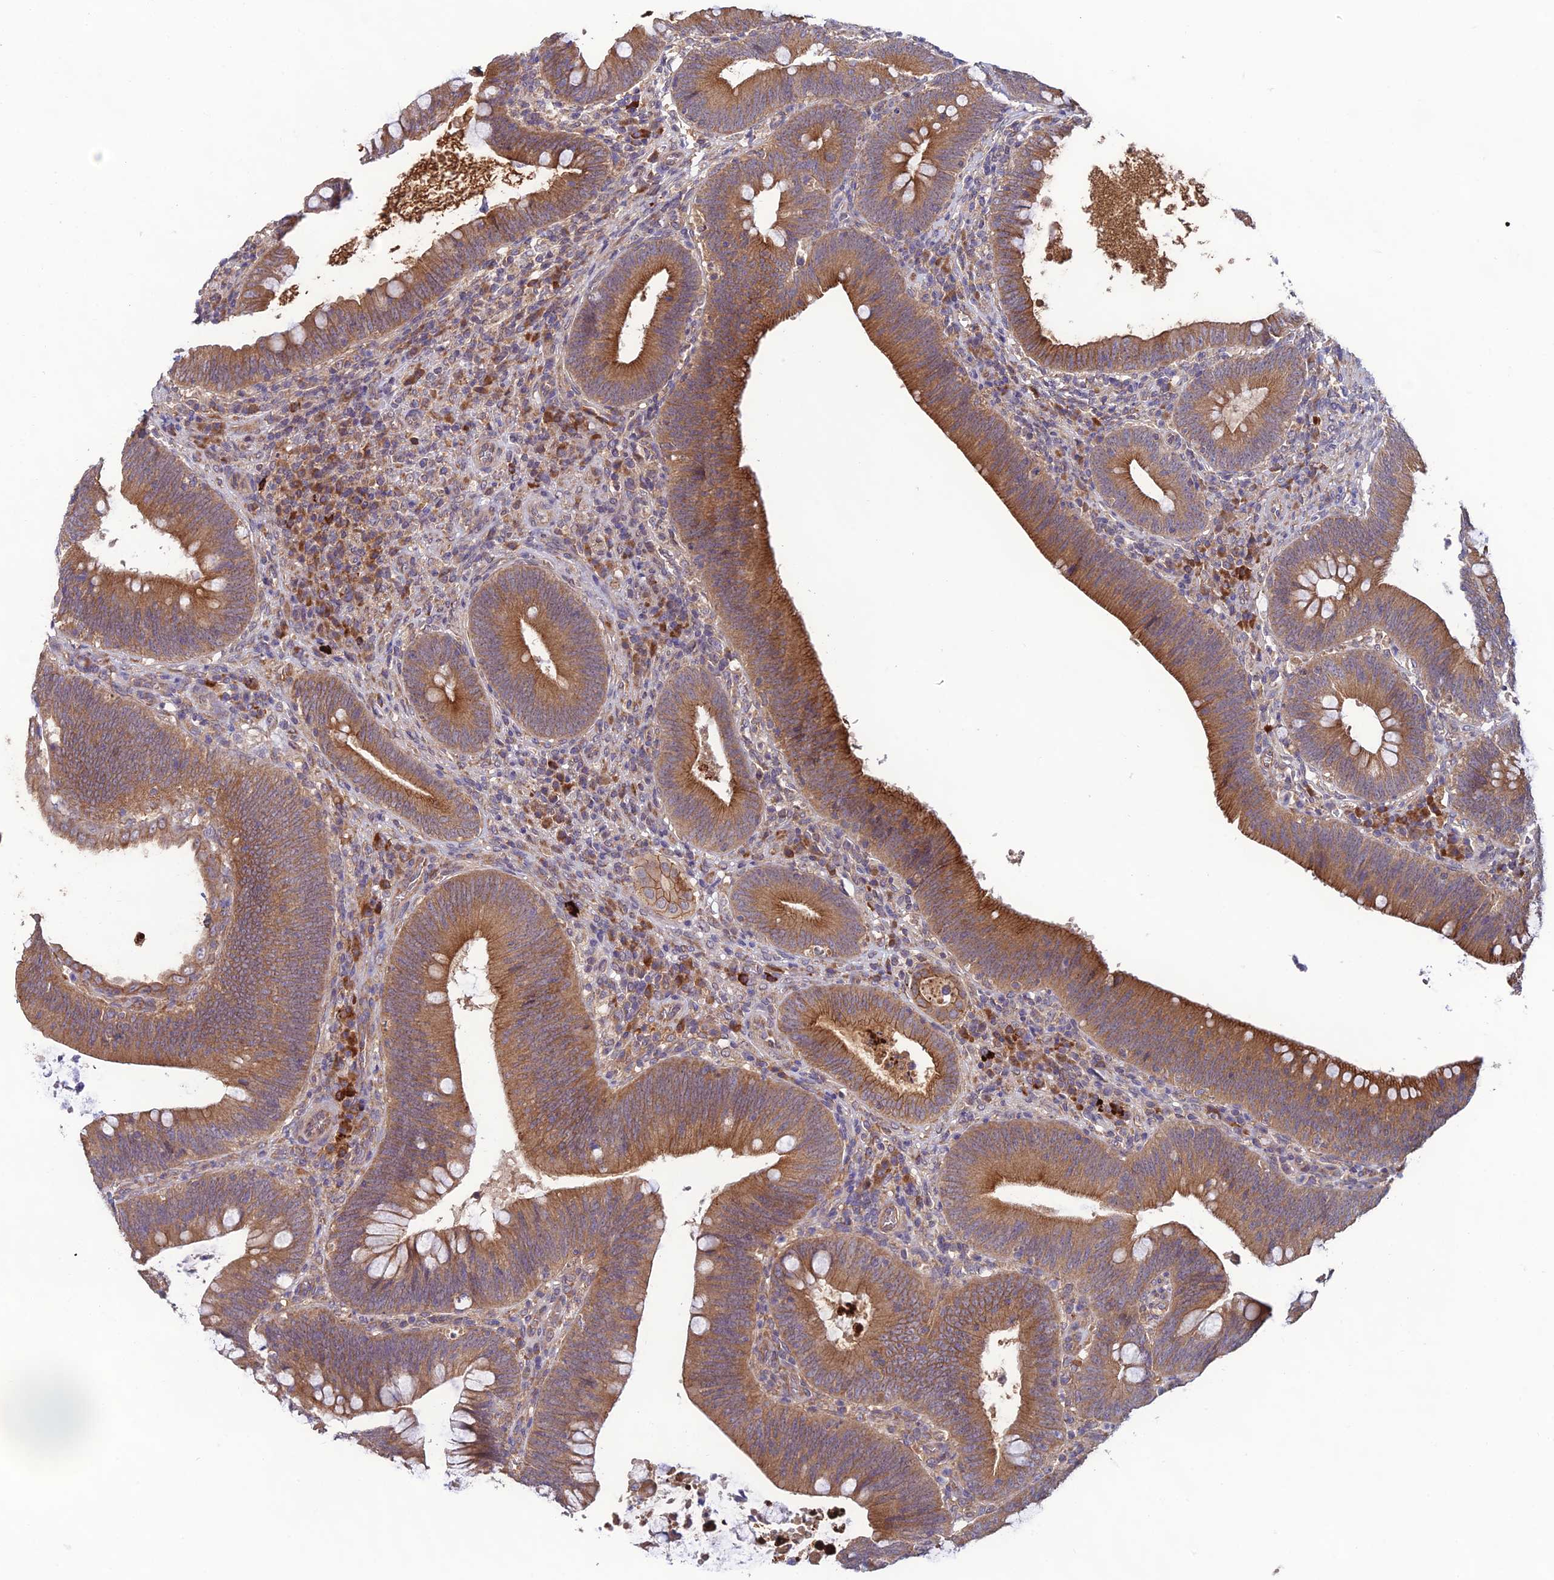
{"staining": {"intensity": "moderate", "quantity": ">75%", "location": "cytoplasmic/membranous"}, "tissue": "colorectal cancer", "cell_type": "Tumor cells", "image_type": "cancer", "snomed": [{"axis": "morphology", "description": "Normal tissue, NOS"}, {"axis": "topography", "description": "Colon"}], "caption": "Brown immunohistochemical staining in colorectal cancer displays moderate cytoplasmic/membranous expression in about >75% of tumor cells.", "gene": "MRNIP", "patient": {"sex": "female", "age": 82}}